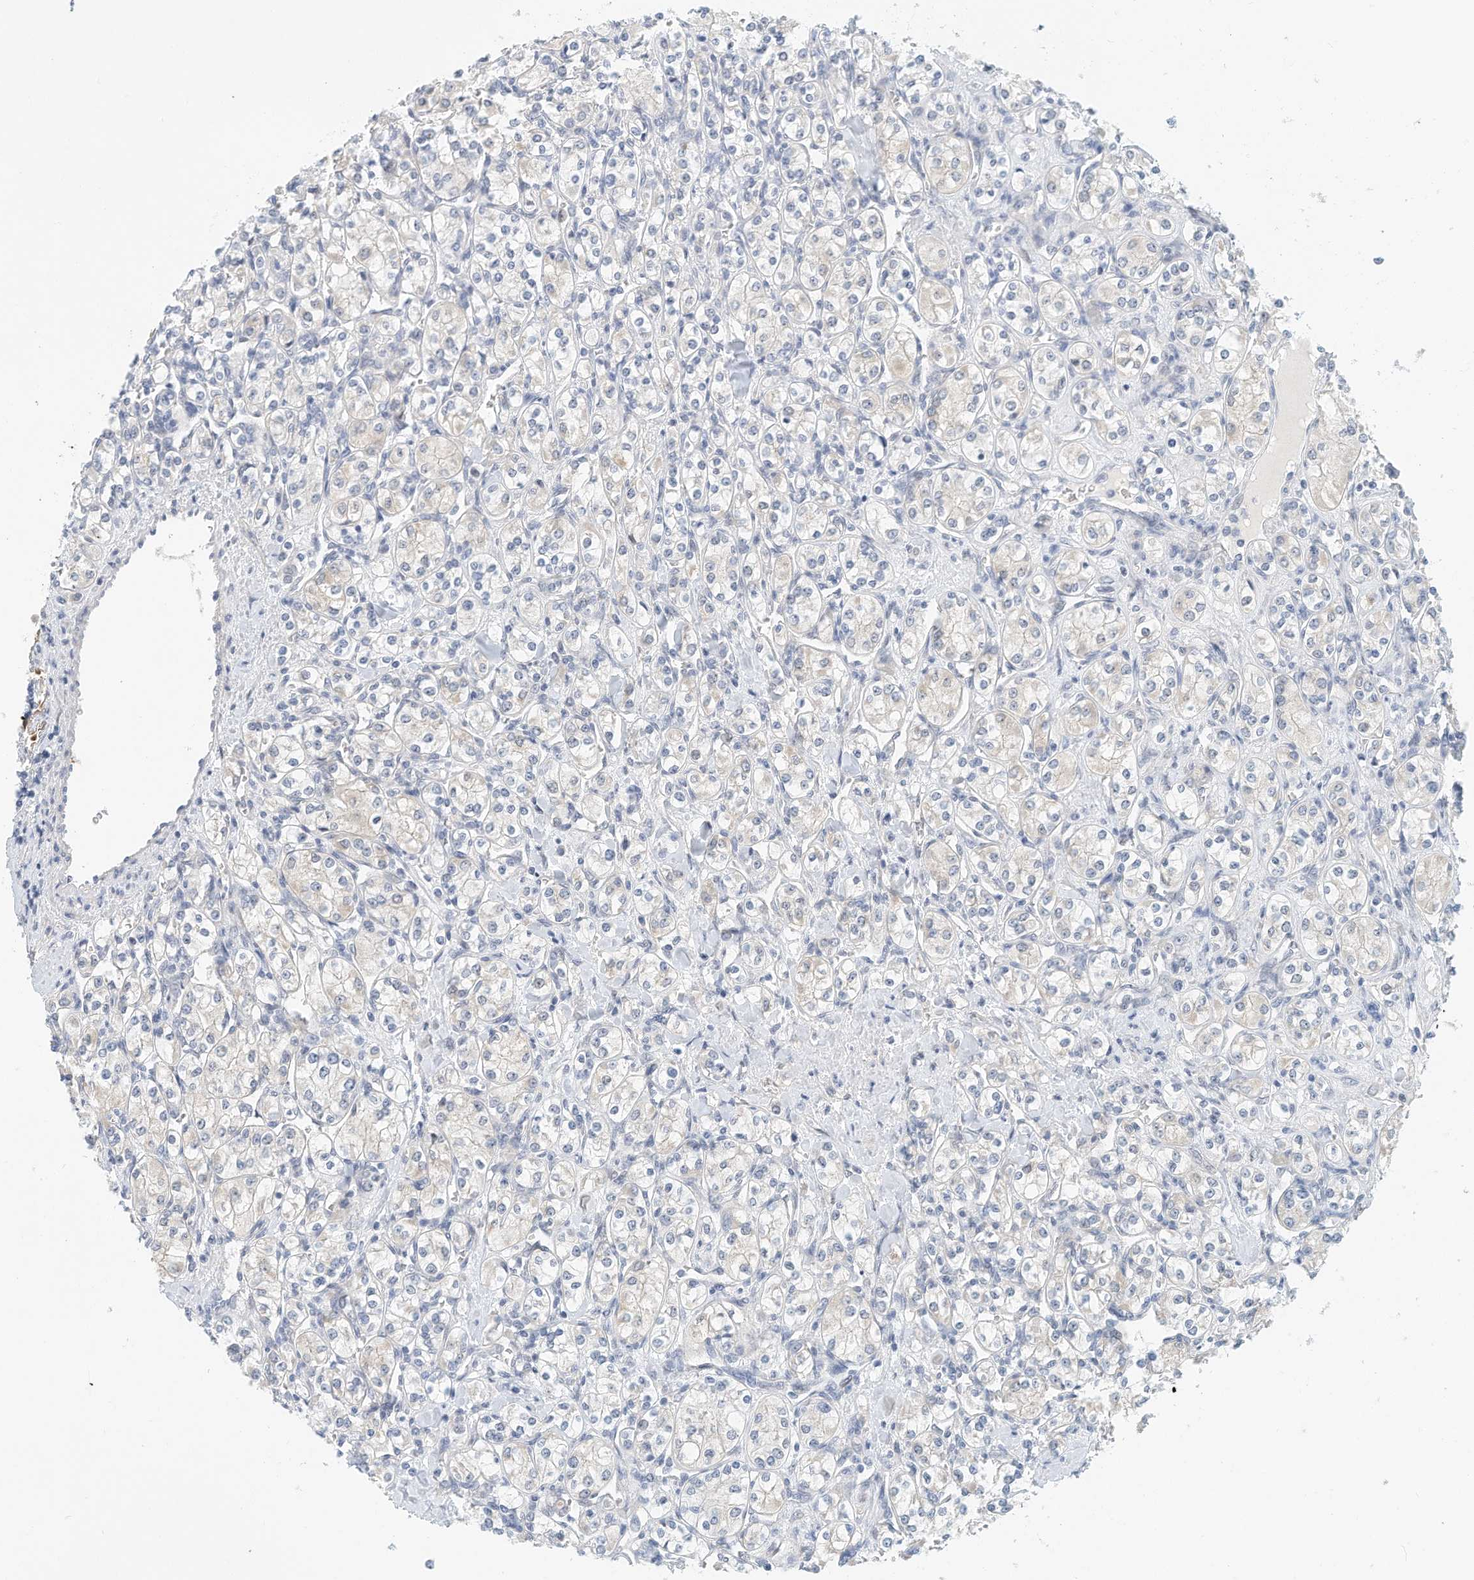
{"staining": {"intensity": "negative", "quantity": "none", "location": "none"}, "tissue": "renal cancer", "cell_type": "Tumor cells", "image_type": "cancer", "snomed": [{"axis": "morphology", "description": "Adenocarcinoma, NOS"}, {"axis": "topography", "description": "Kidney"}], "caption": "Protein analysis of renal cancer exhibits no significant expression in tumor cells.", "gene": "ARHGAP28", "patient": {"sex": "male", "age": 77}}